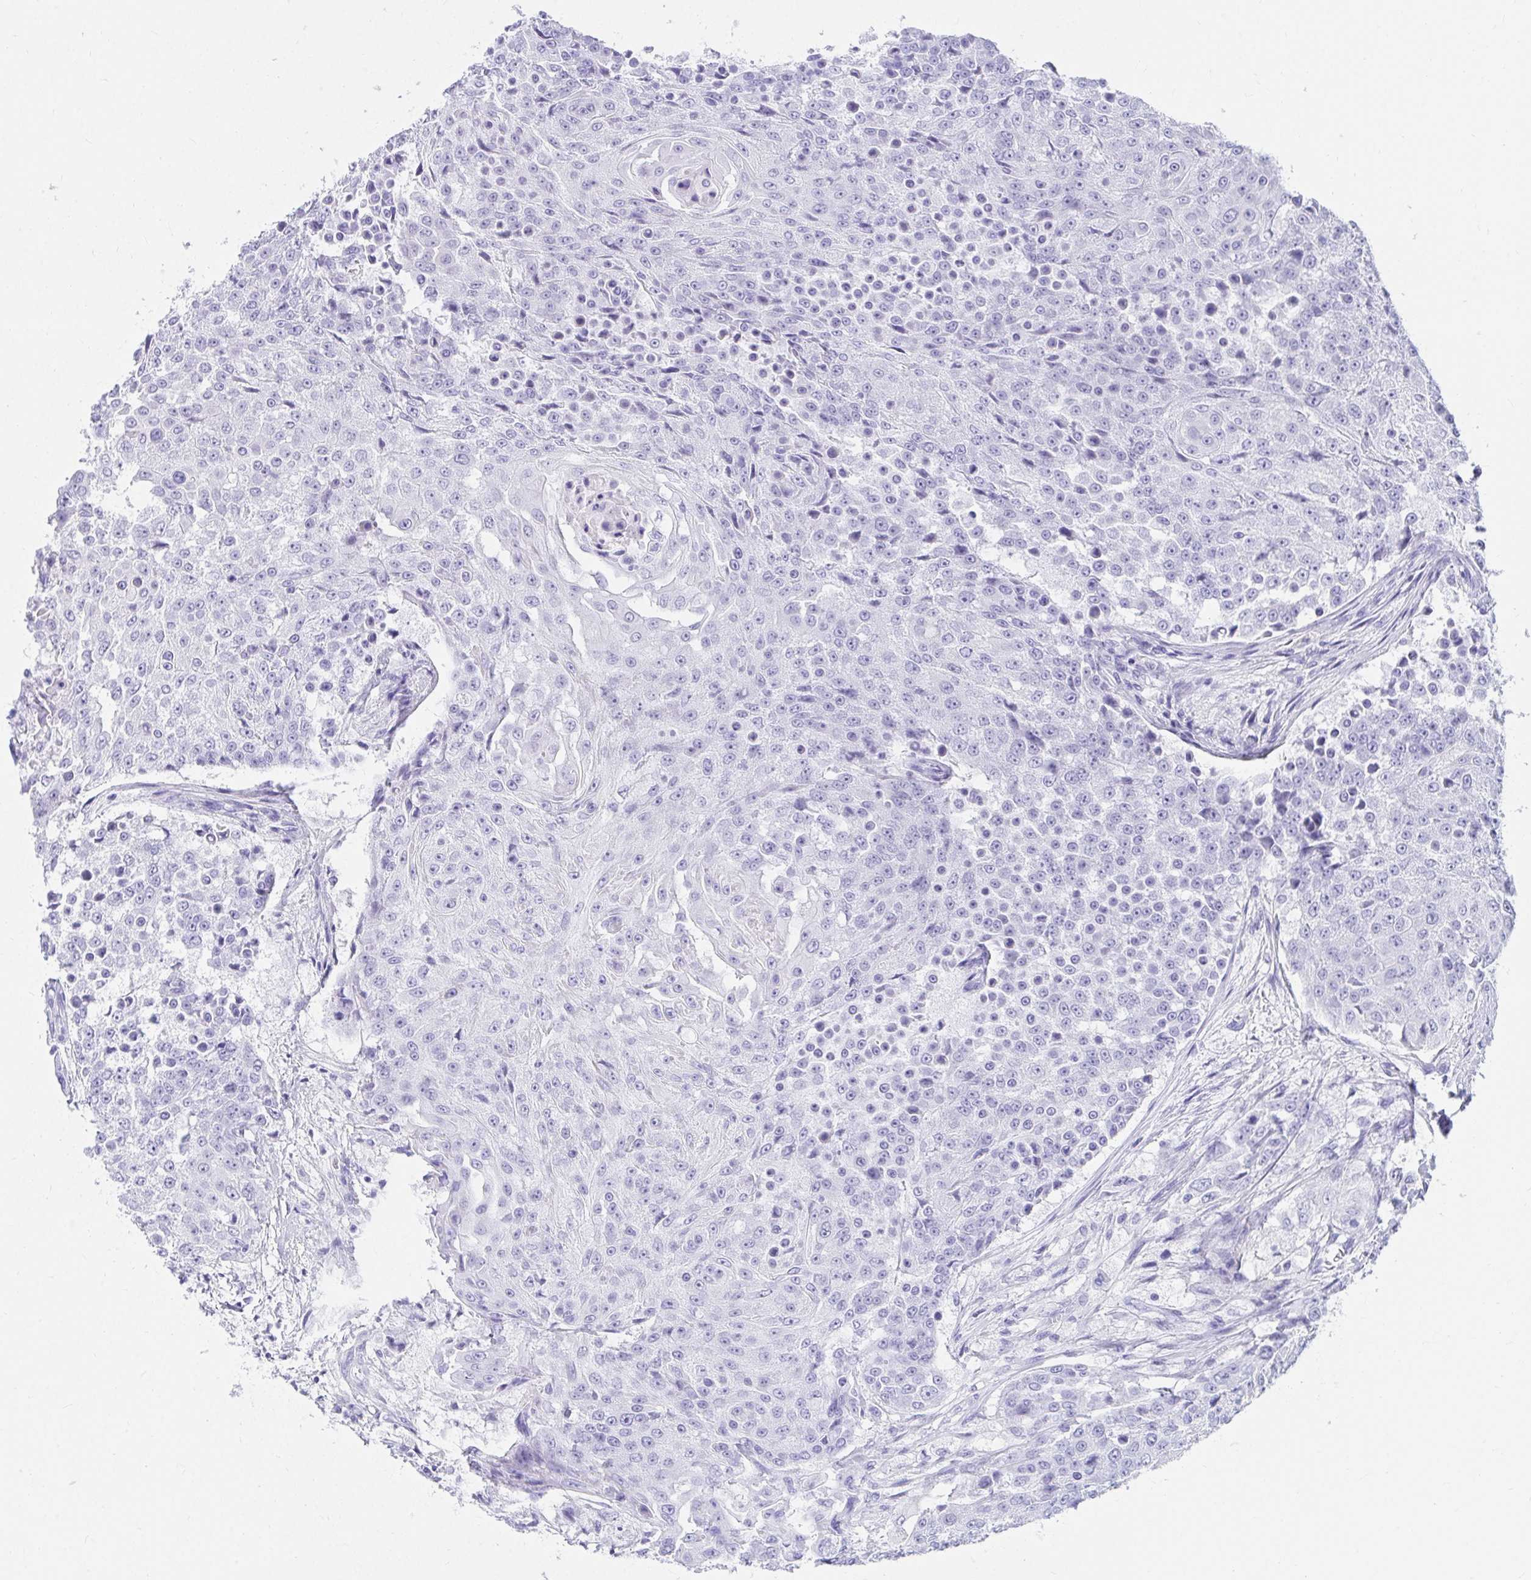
{"staining": {"intensity": "negative", "quantity": "none", "location": "none"}, "tissue": "urothelial cancer", "cell_type": "Tumor cells", "image_type": "cancer", "snomed": [{"axis": "morphology", "description": "Urothelial carcinoma, High grade"}, {"axis": "topography", "description": "Urinary bladder"}], "caption": "Tumor cells are negative for brown protein staining in urothelial carcinoma (high-grade).", "gene": "DPEP3", "patient": {"sex": "female", "age": 63}}